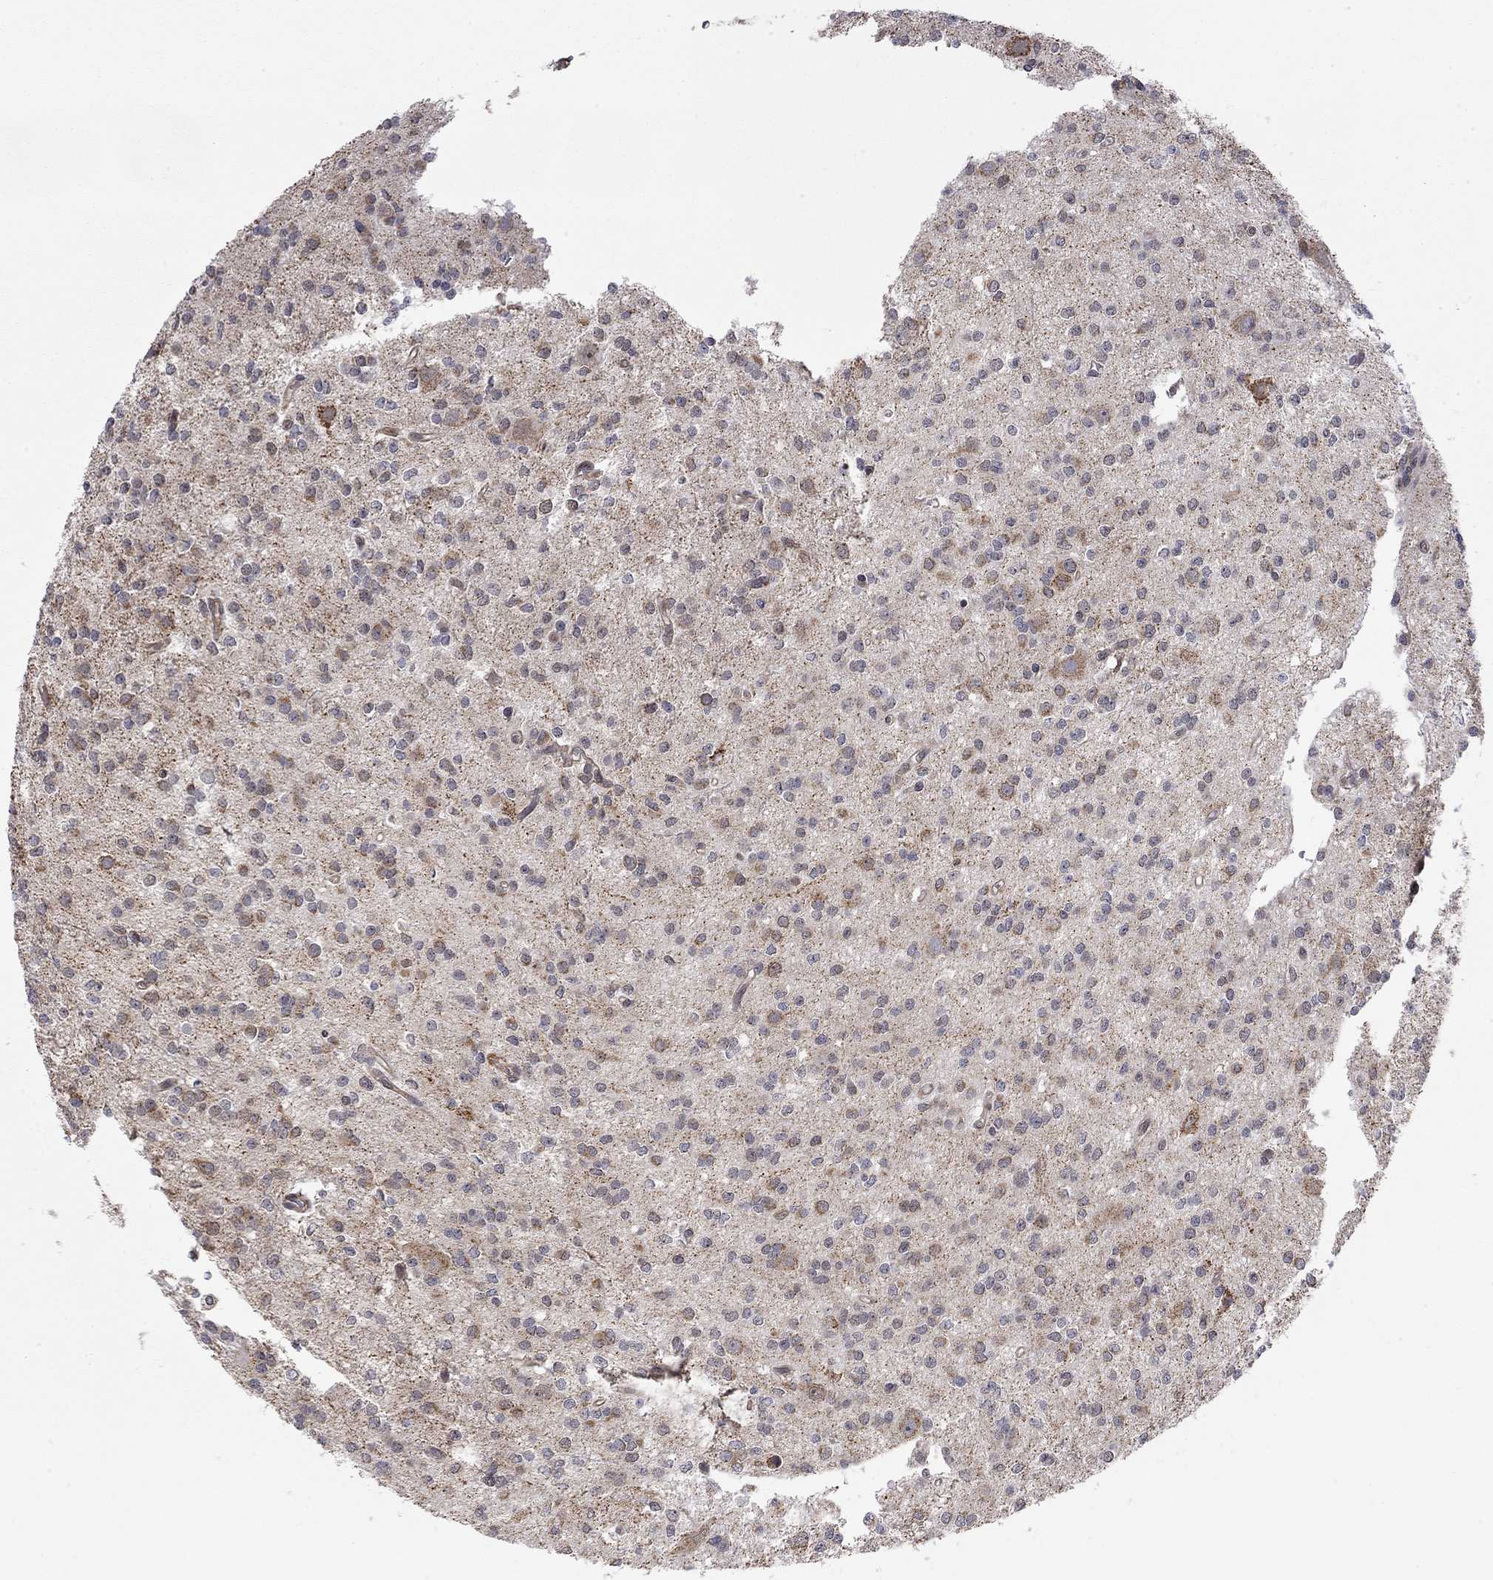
{"staining": {"intensity": "weak", "quantity": "<25%", "location": "cytoplasmic/membranous"}, "tissue": "glioma", "cell_type": "Tumor cells", "image_type": "cancer", "snomed": [{"axis": "morphology", "description": "Glioma, malignant, Low grade"}, {"axis": "topography", "description": "Brain"}], "caption": "Photomicrograph shows no significant protein expression in tumor cells of malignant glioma (low-grade).", "gene": "TDP1", "patient": {"sex": "male", "age": 27}}